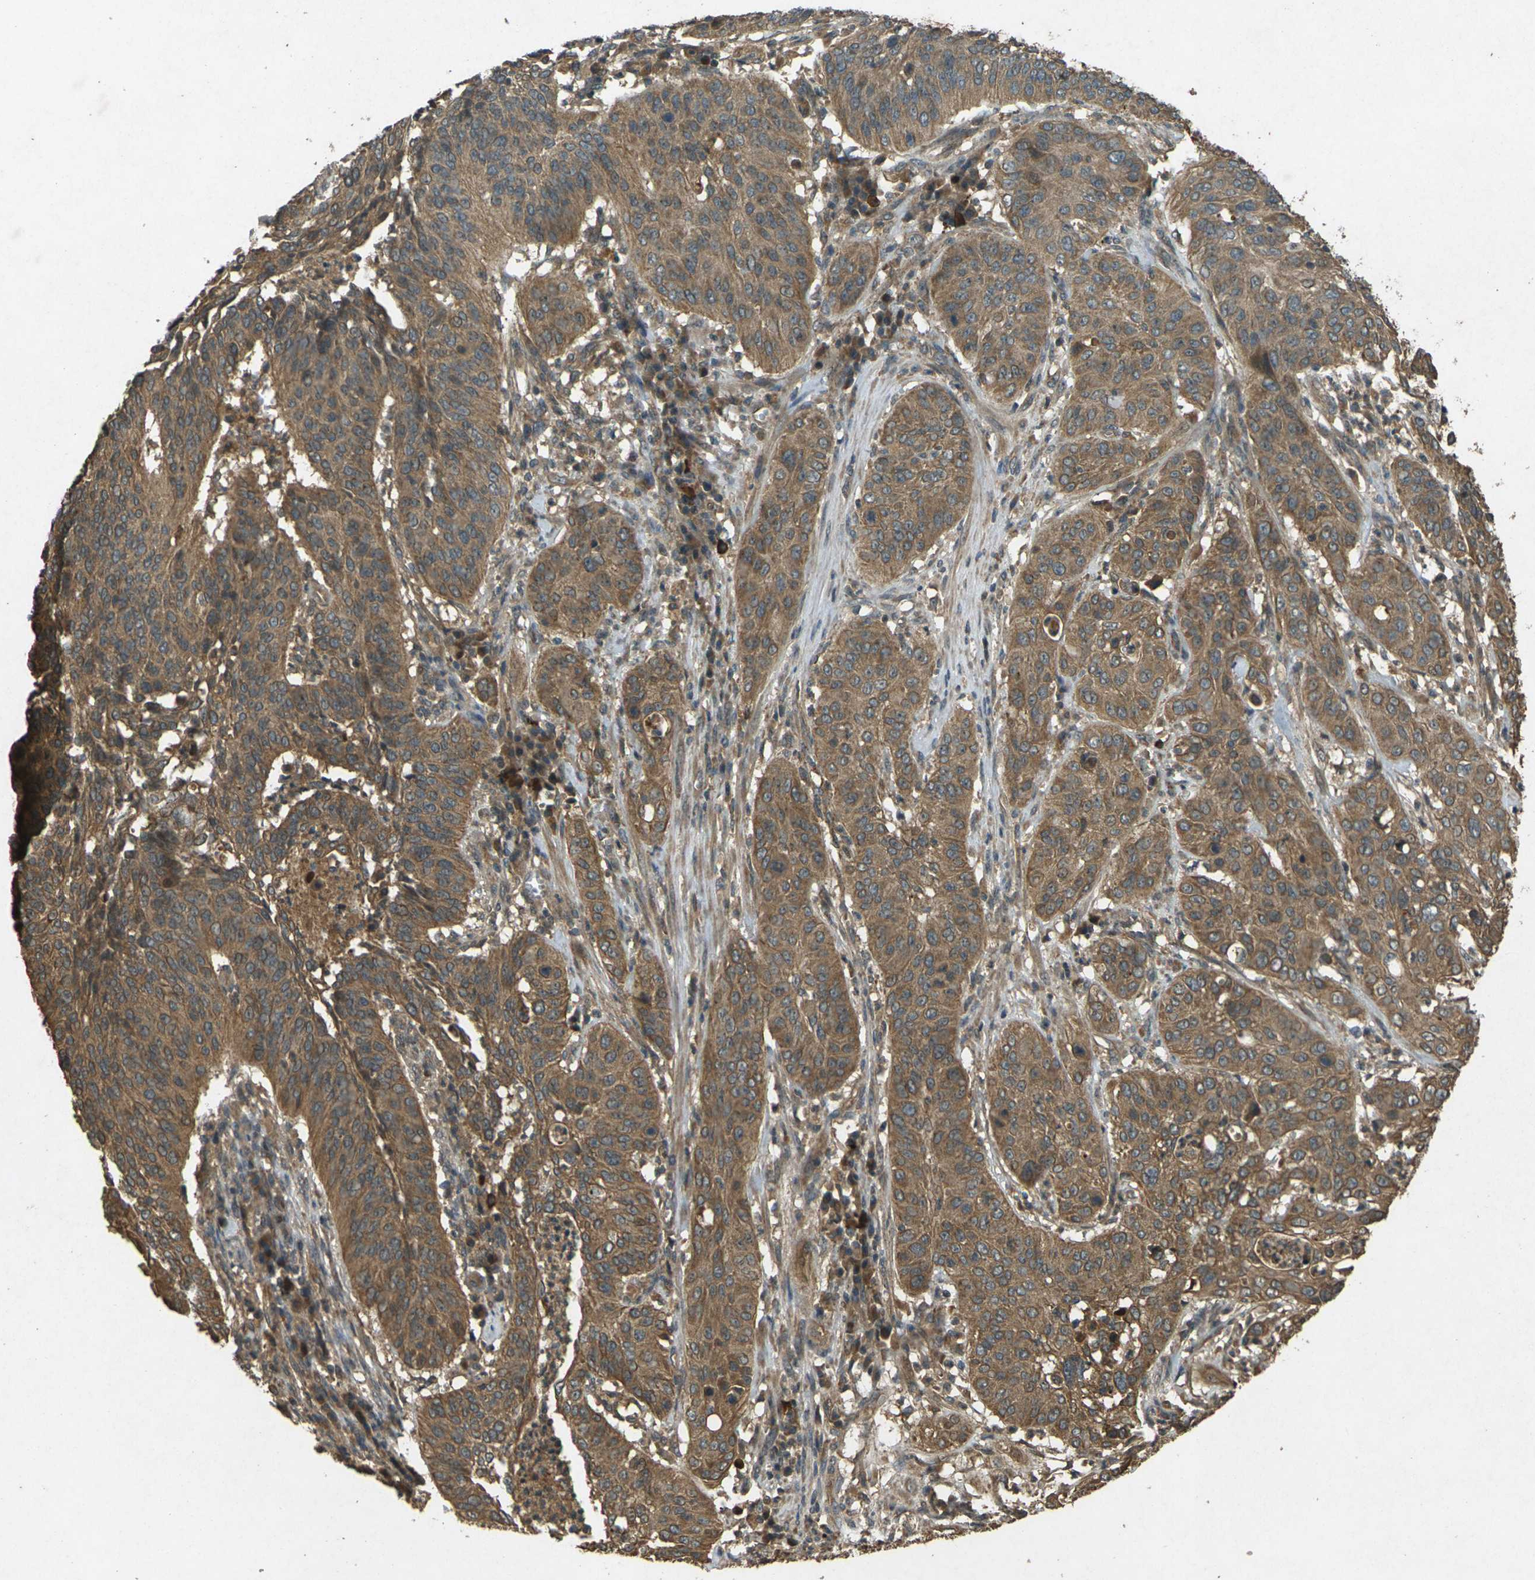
{"staining": {"intensity": "moderate", "quantity": ">75%", "location": "cytoplasmic/membranous"}, "tissue": "cervical cancer", "cell_type": "Tumor cells", "image_type": "cancer", "snomed": [{"axis": "morphology", "description": "Normal tissue, NOS"}, {"axis": "morphology", "description": "Squamous cell carcinoma, NOS"}, {"axis": "topography", "description": "Cervix"}], "caption": "Immunohistochemical staining of squamous cell carcinoma (cervical) exhibits moderate cytoplasmic/membranous protein staining in about >75% of tumor cells.", "gene": "TAP1", "patient": {"sex": "female", "age": 39}}